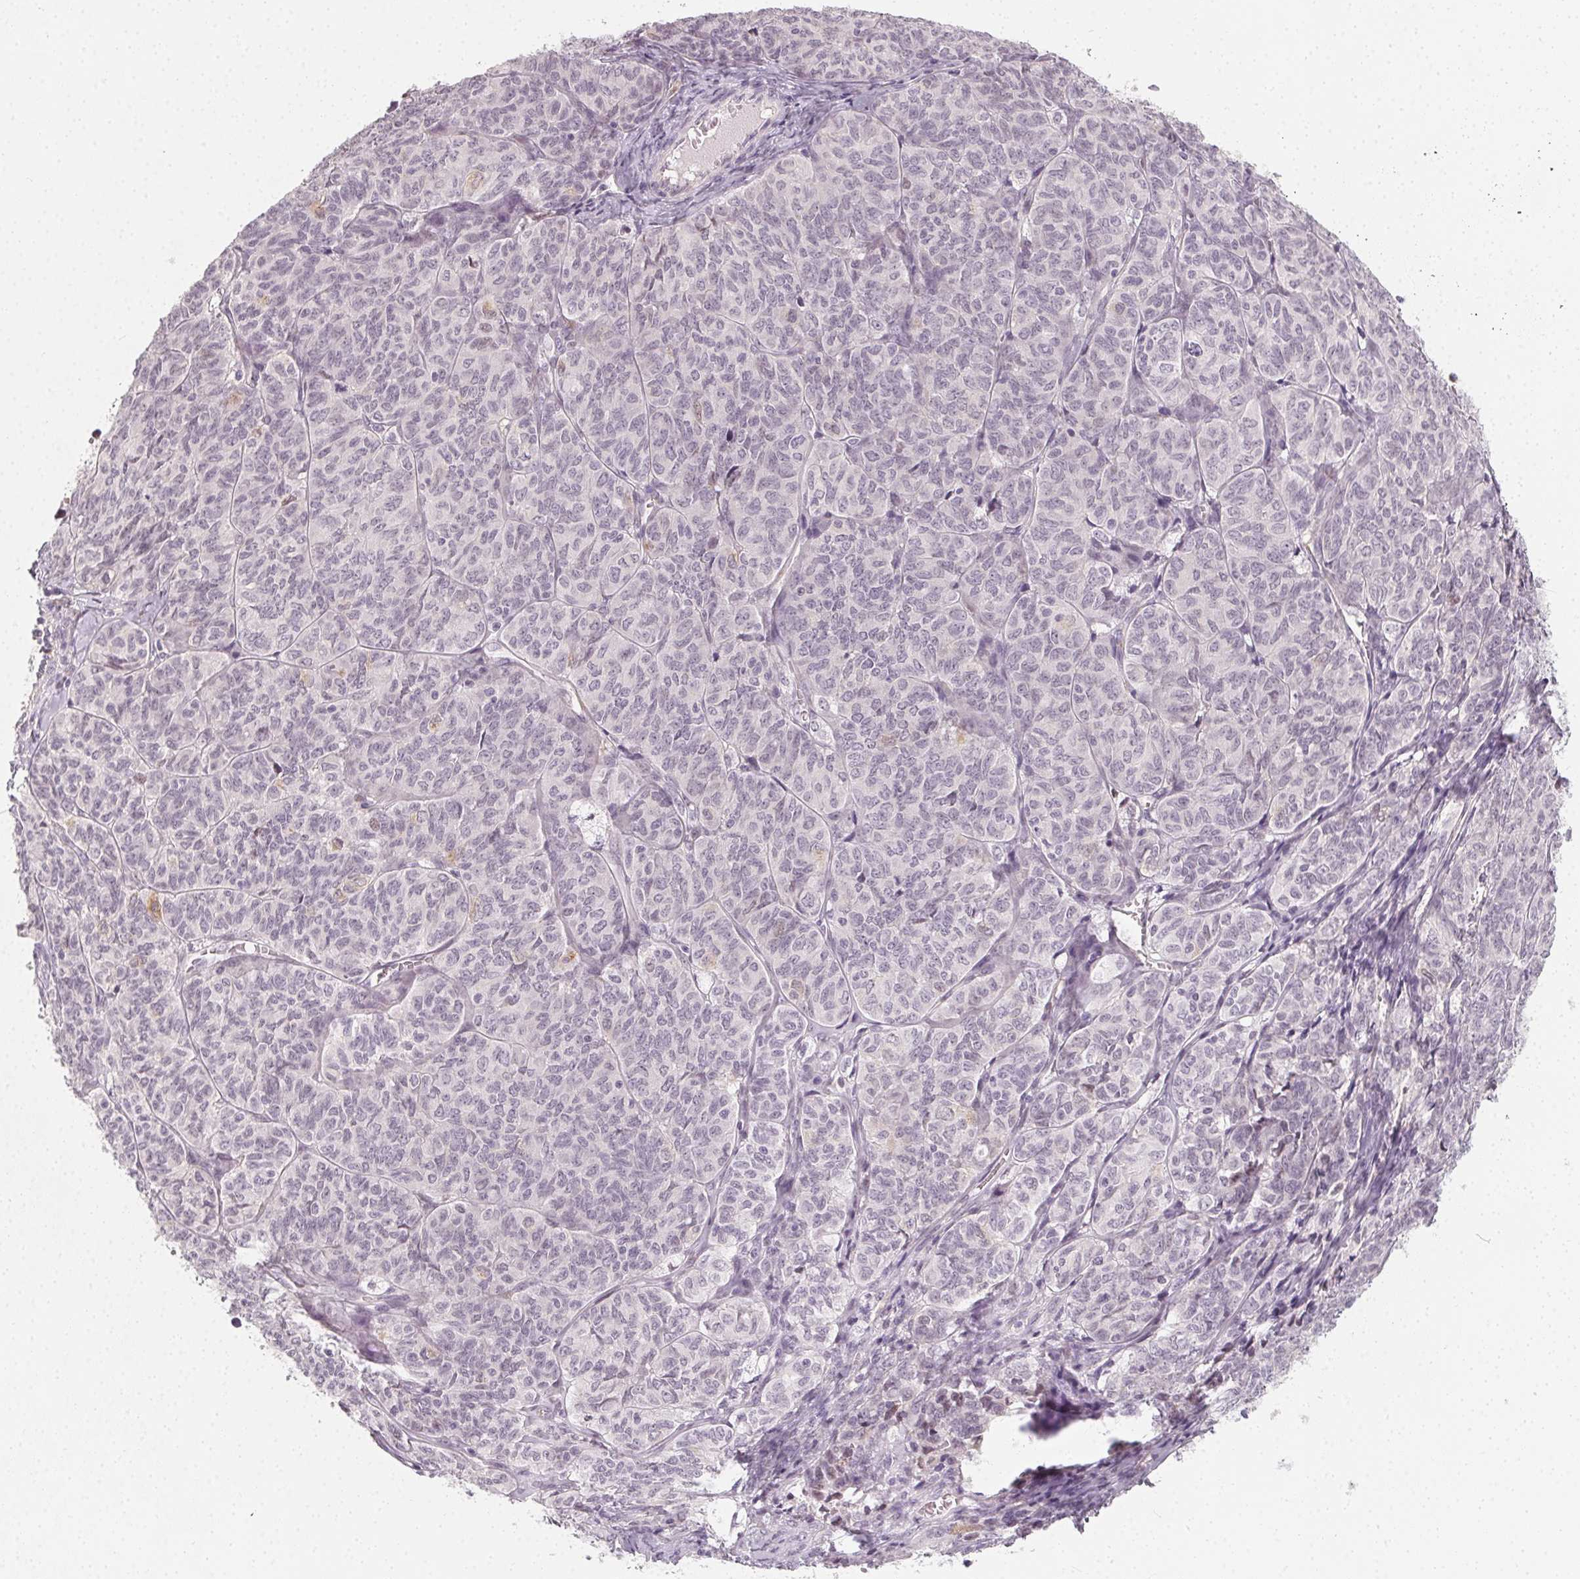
{"staining": {"intensity": "negative", "quantity": "none", "location": "none"}, "tissue": "ovarian cancer", "cell_type": "Tumor cells", "image_type": "cancer", "snomed": [{"axis": "morphology", "description": "Carcinoma, endometroid"}, {"axis": "topography", "description": "Ovary"}], "caption": "Histopathology image shows no protein staining in tumor cells of ovarian cancer (endometroid carcinoma) tissue.", "gene": "CCDC96", "patient": {"sex": "female", "age": 80}}